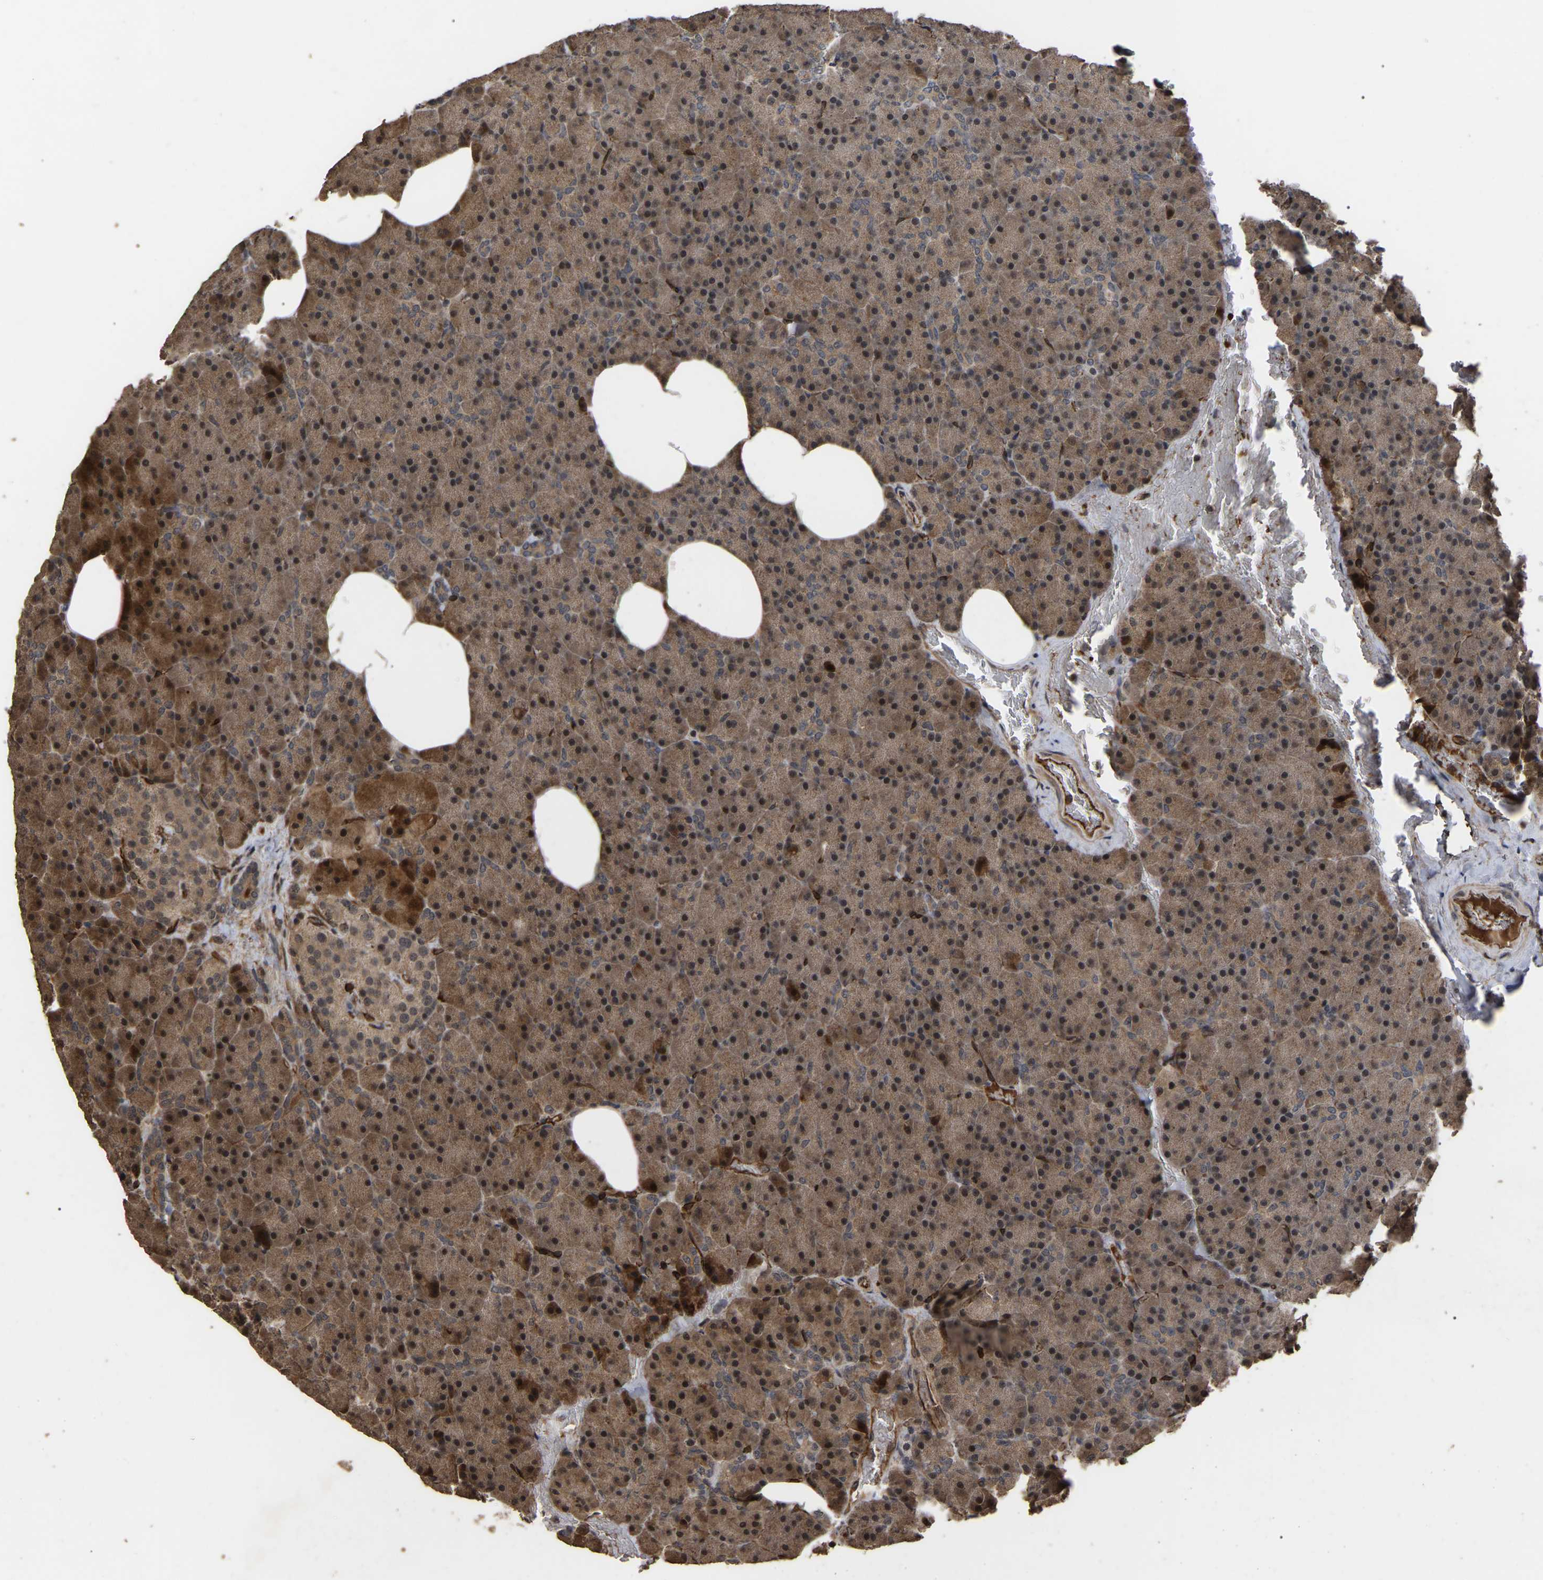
{"staining": {"intensity": "strong", "quantity": ">75%", "location": "cytoplasmic/membranous,nuclear"}, "tissue": "pancreas", "cell_type": "Exocrine glandular cells", "image_type": "normal", "snomed": [{"axis": "morphology", "description": "Normal tissue, NOS"}, {"axis": "topography", "description": "Pancreas"}], "caption": "Immunohistochemistry (IHC) histopathology image of normal pancreas stained for a protein (brown), which displays high levels of strong cytoplasmic/membranous,nuclear staining in approximately >75% of exocrine glandular cells.", "gene": "FAM161B", "patient": {"sex": "female", "age": 35}}